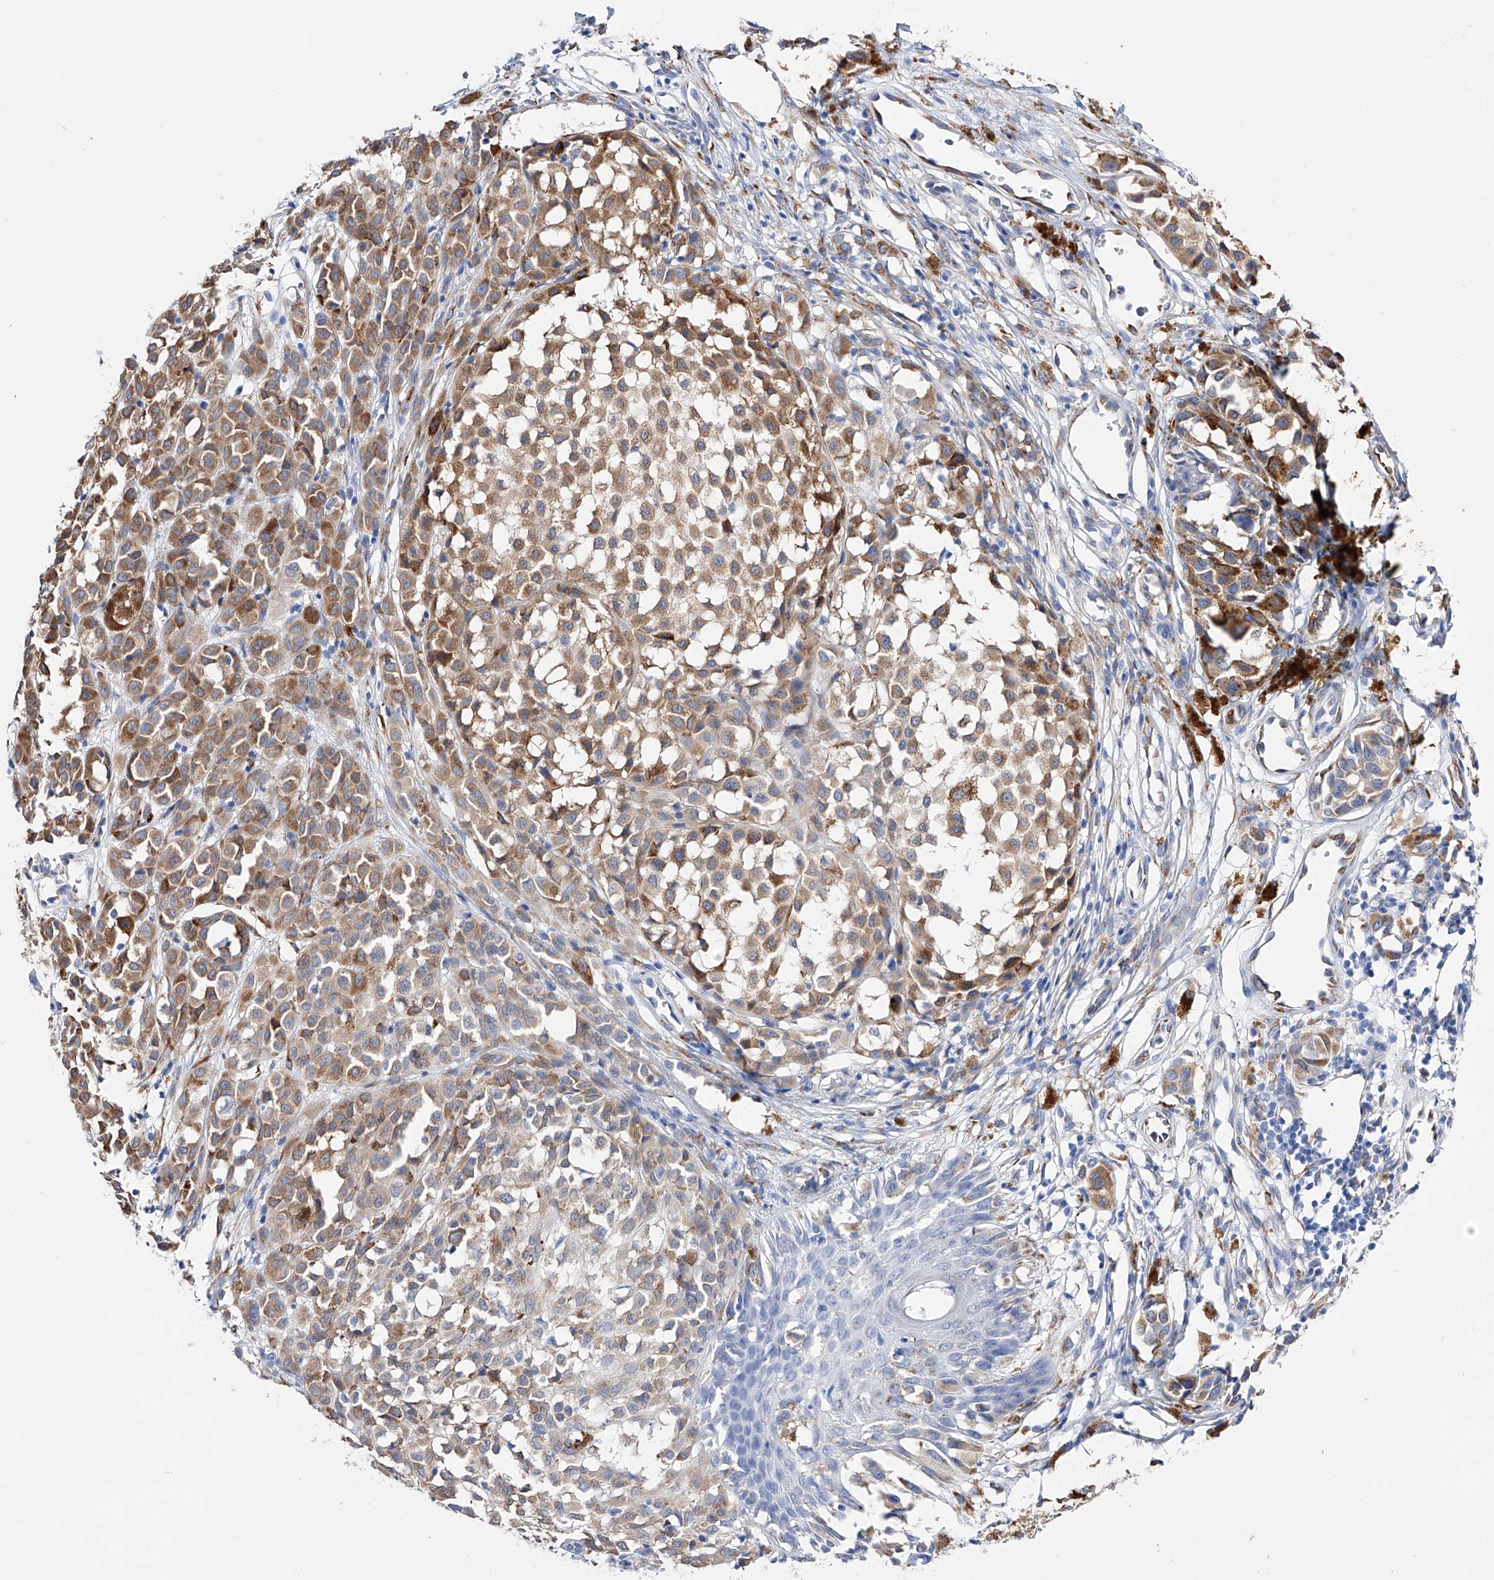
{"staining": {"intensity": "moderate", "quantity": ">75%", "location": "cytoplasmic/membranous"}, "tissue": "melanoma", "cell_type": "Tumor cells", "image_type": "cancer", "snomed": [{"axis": "morphology", "description": "Malignant melanoma, NOS"}, {"axis": "topography", "description": "Skin of leg"}], "caption": "Brown immunohistochemical staining in human melanoma reveals moderate cytoplasmic/membranous staining in about >75% of tumor cells.", "gene": "PDIA5", "patient": {"sex": "female", "age": 72}}